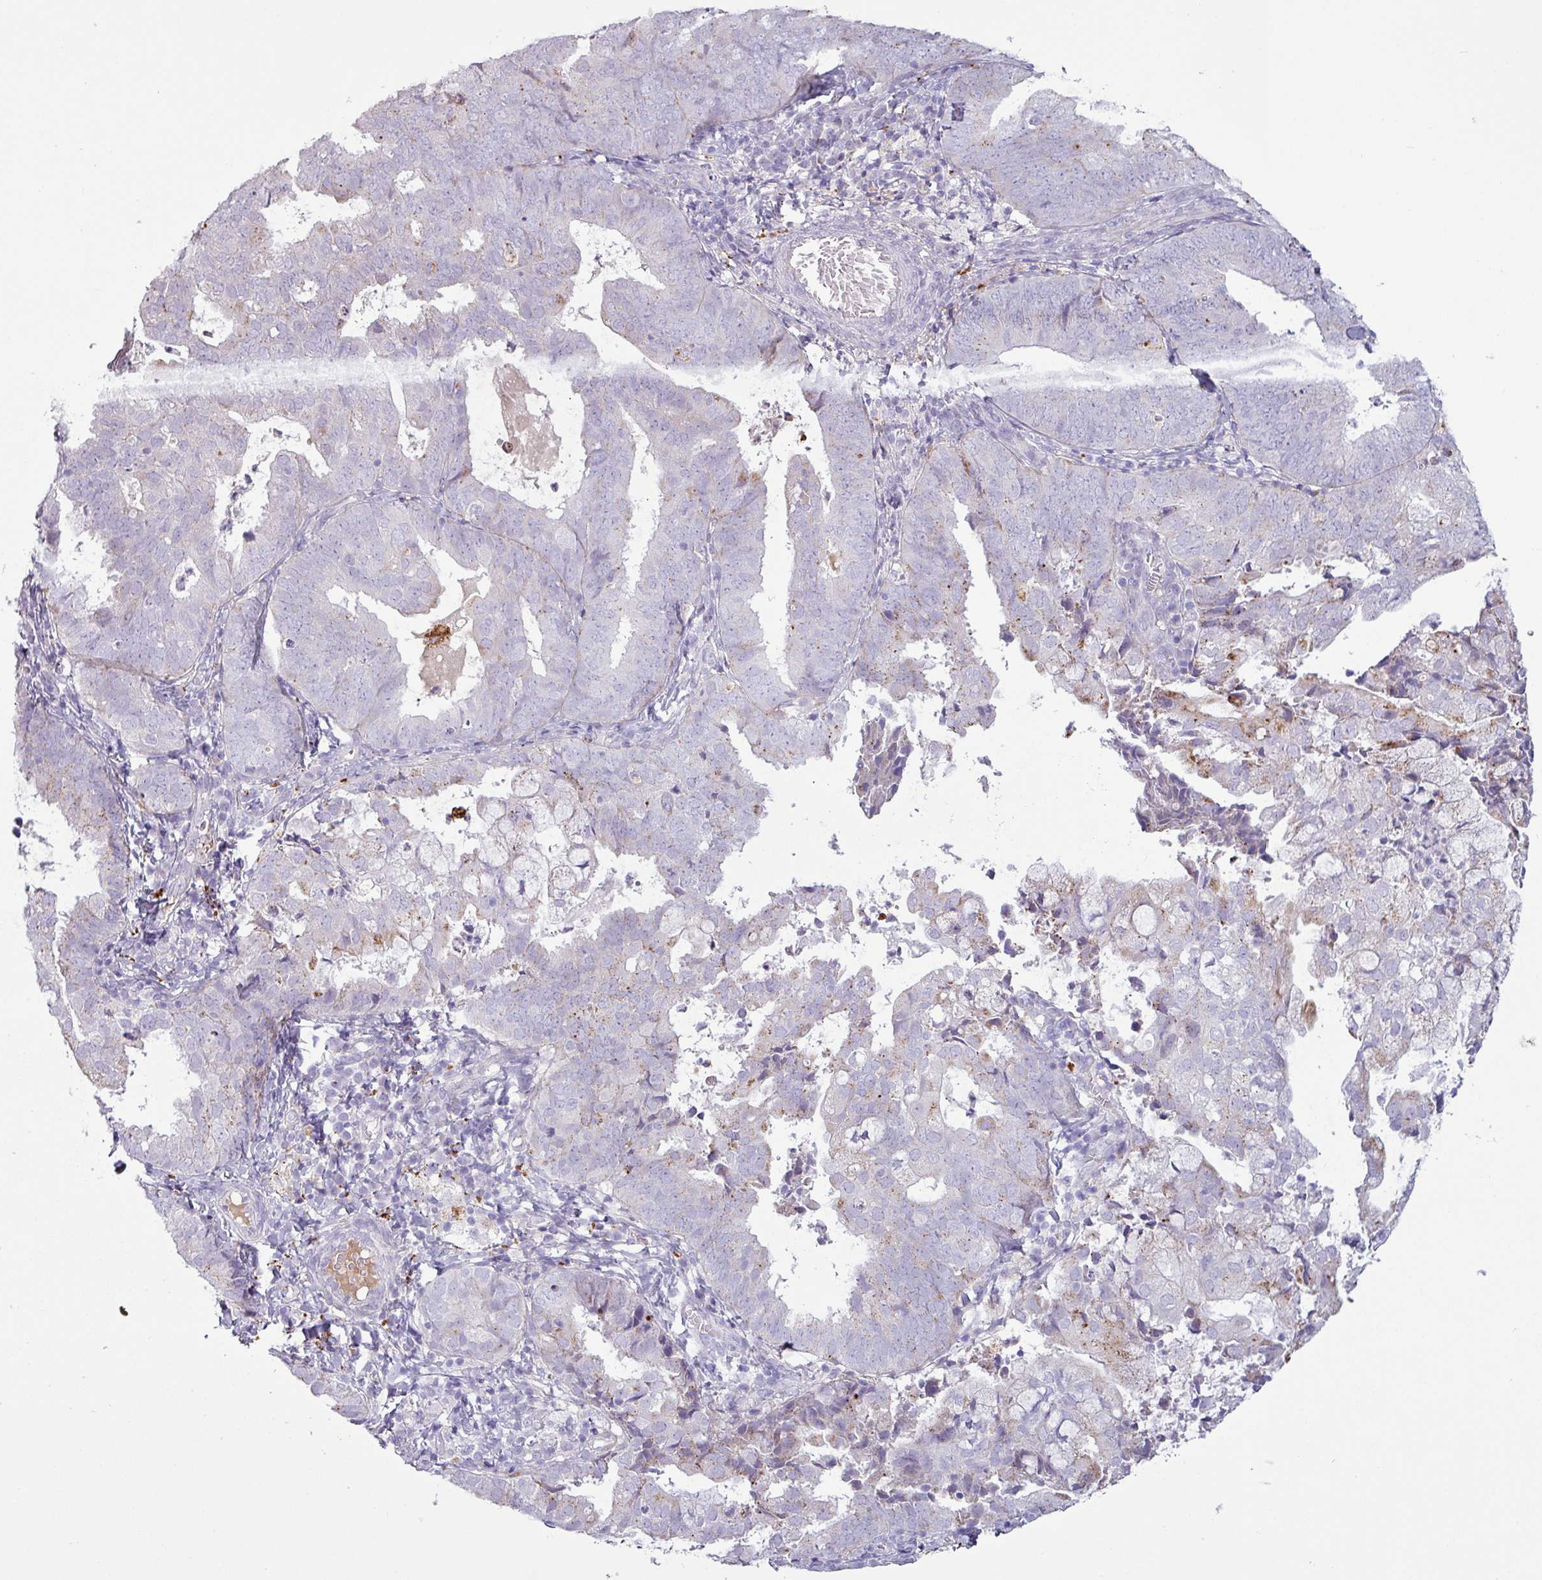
{"staining": {"intensity": "negative", "quantity": "none", "location": "none"}, "tissue": "endometrial cancer", "cell_type": "Tumor cells", "image_type": "cancer", "snomed": [{"axis": "morphology", "description": "Adenocarcinoma, NOS"}, {"axis": "topography", "description": "Endometrium"}], "caption": "Adenocarcinoma (endometrial) stained for a protein using immunohistochemistry (IHC) shows no expression tumor cells.", "gene": "C4B", "patient": {"sex": "female", "age": 80}}